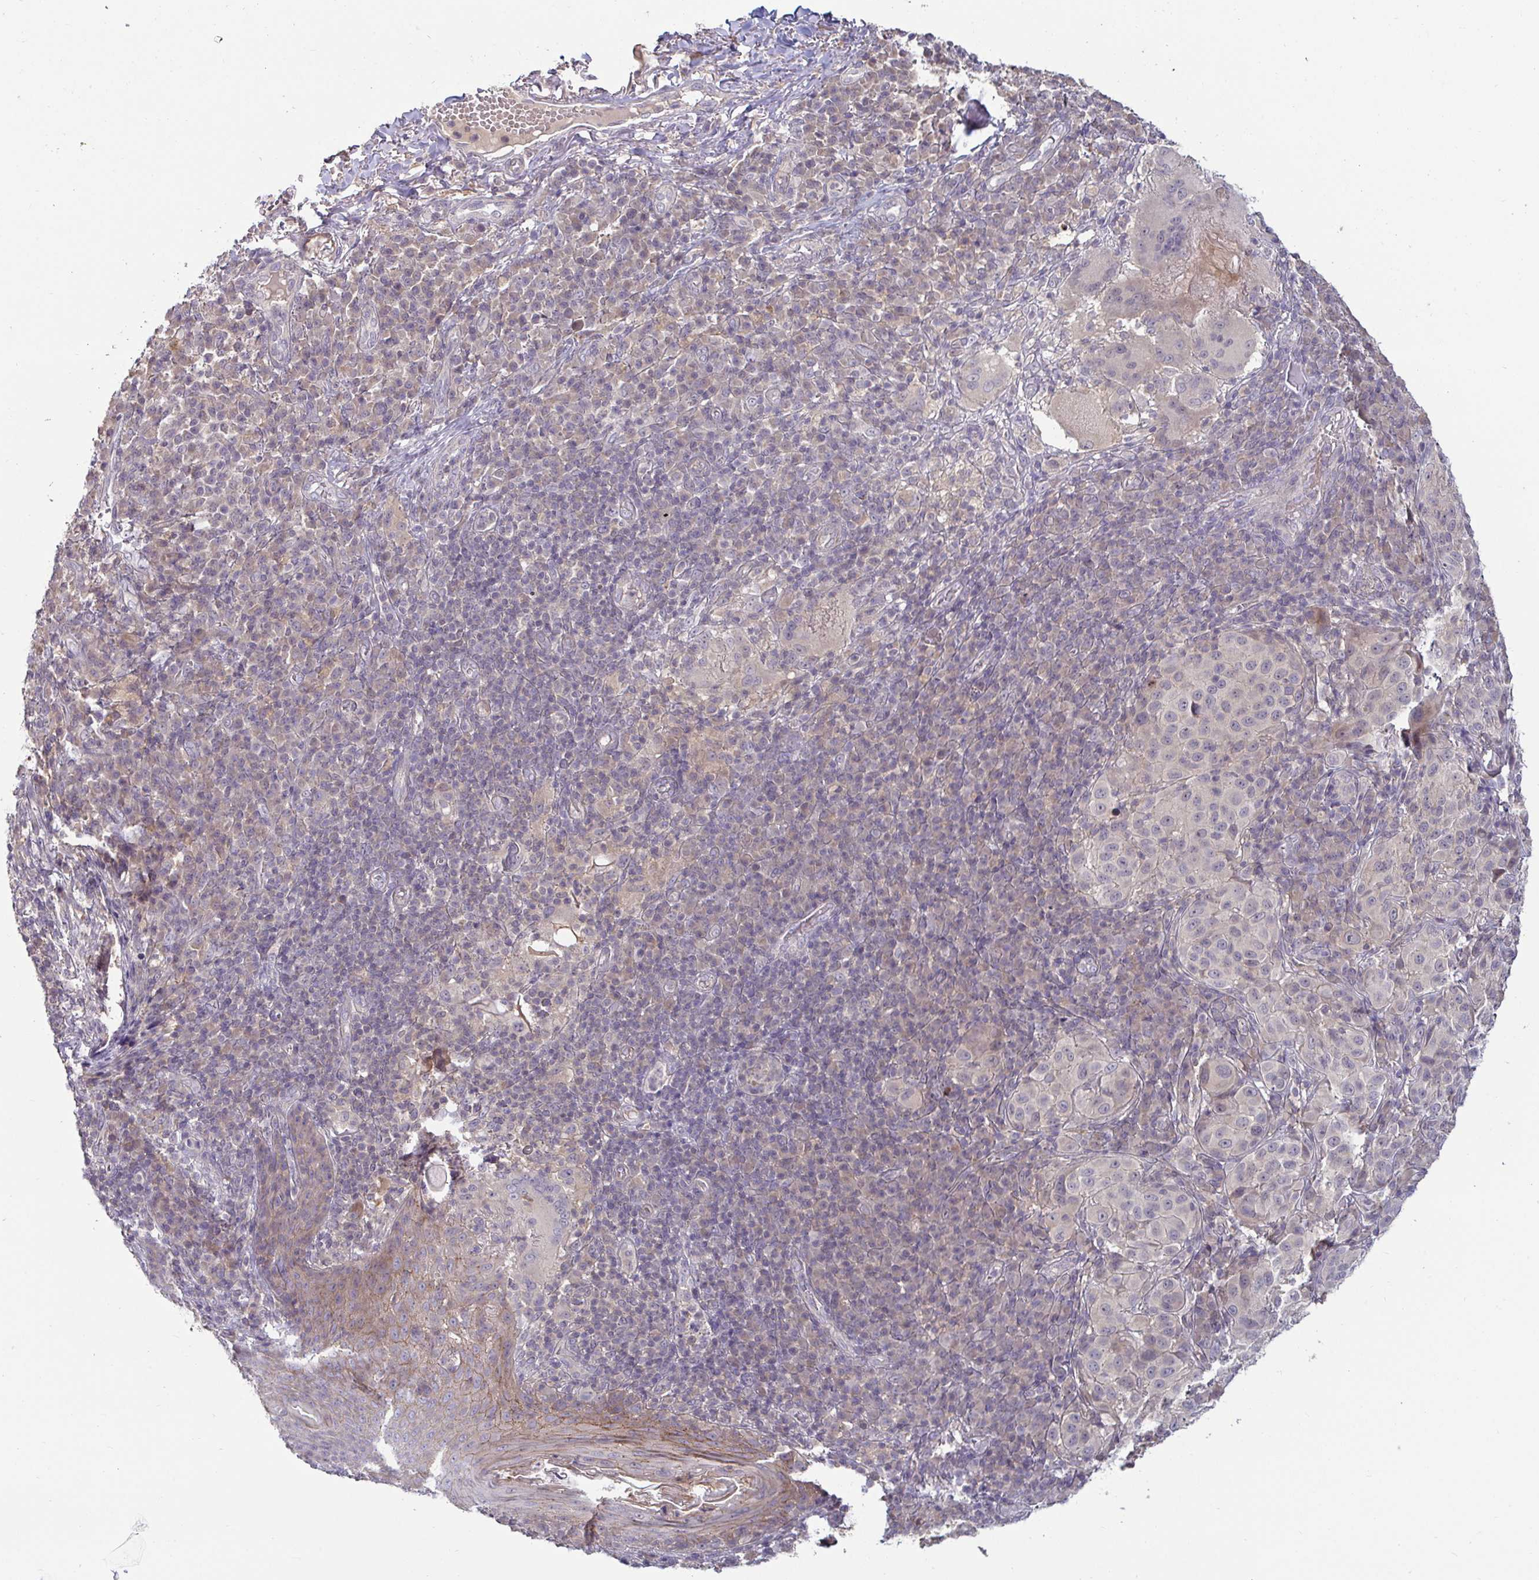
{"staining": {"intensity": "negative", "quantity": "none", "location": "none"}, "tissue": "melanoma", "cell_type": "Tumor cells", "image_type": "cancer", "snomed": [{"axis": "morphology", "description": "Malignant melanoma, NOS"}, {"axis": "topography", "description": "Skin"}], "caption": "Malignant melanoma was stained to show a protein in brown. There is no significant staining in tumor cells.", "gene": "GSTM1", "patient": {"sex": "male", "age": 38}}